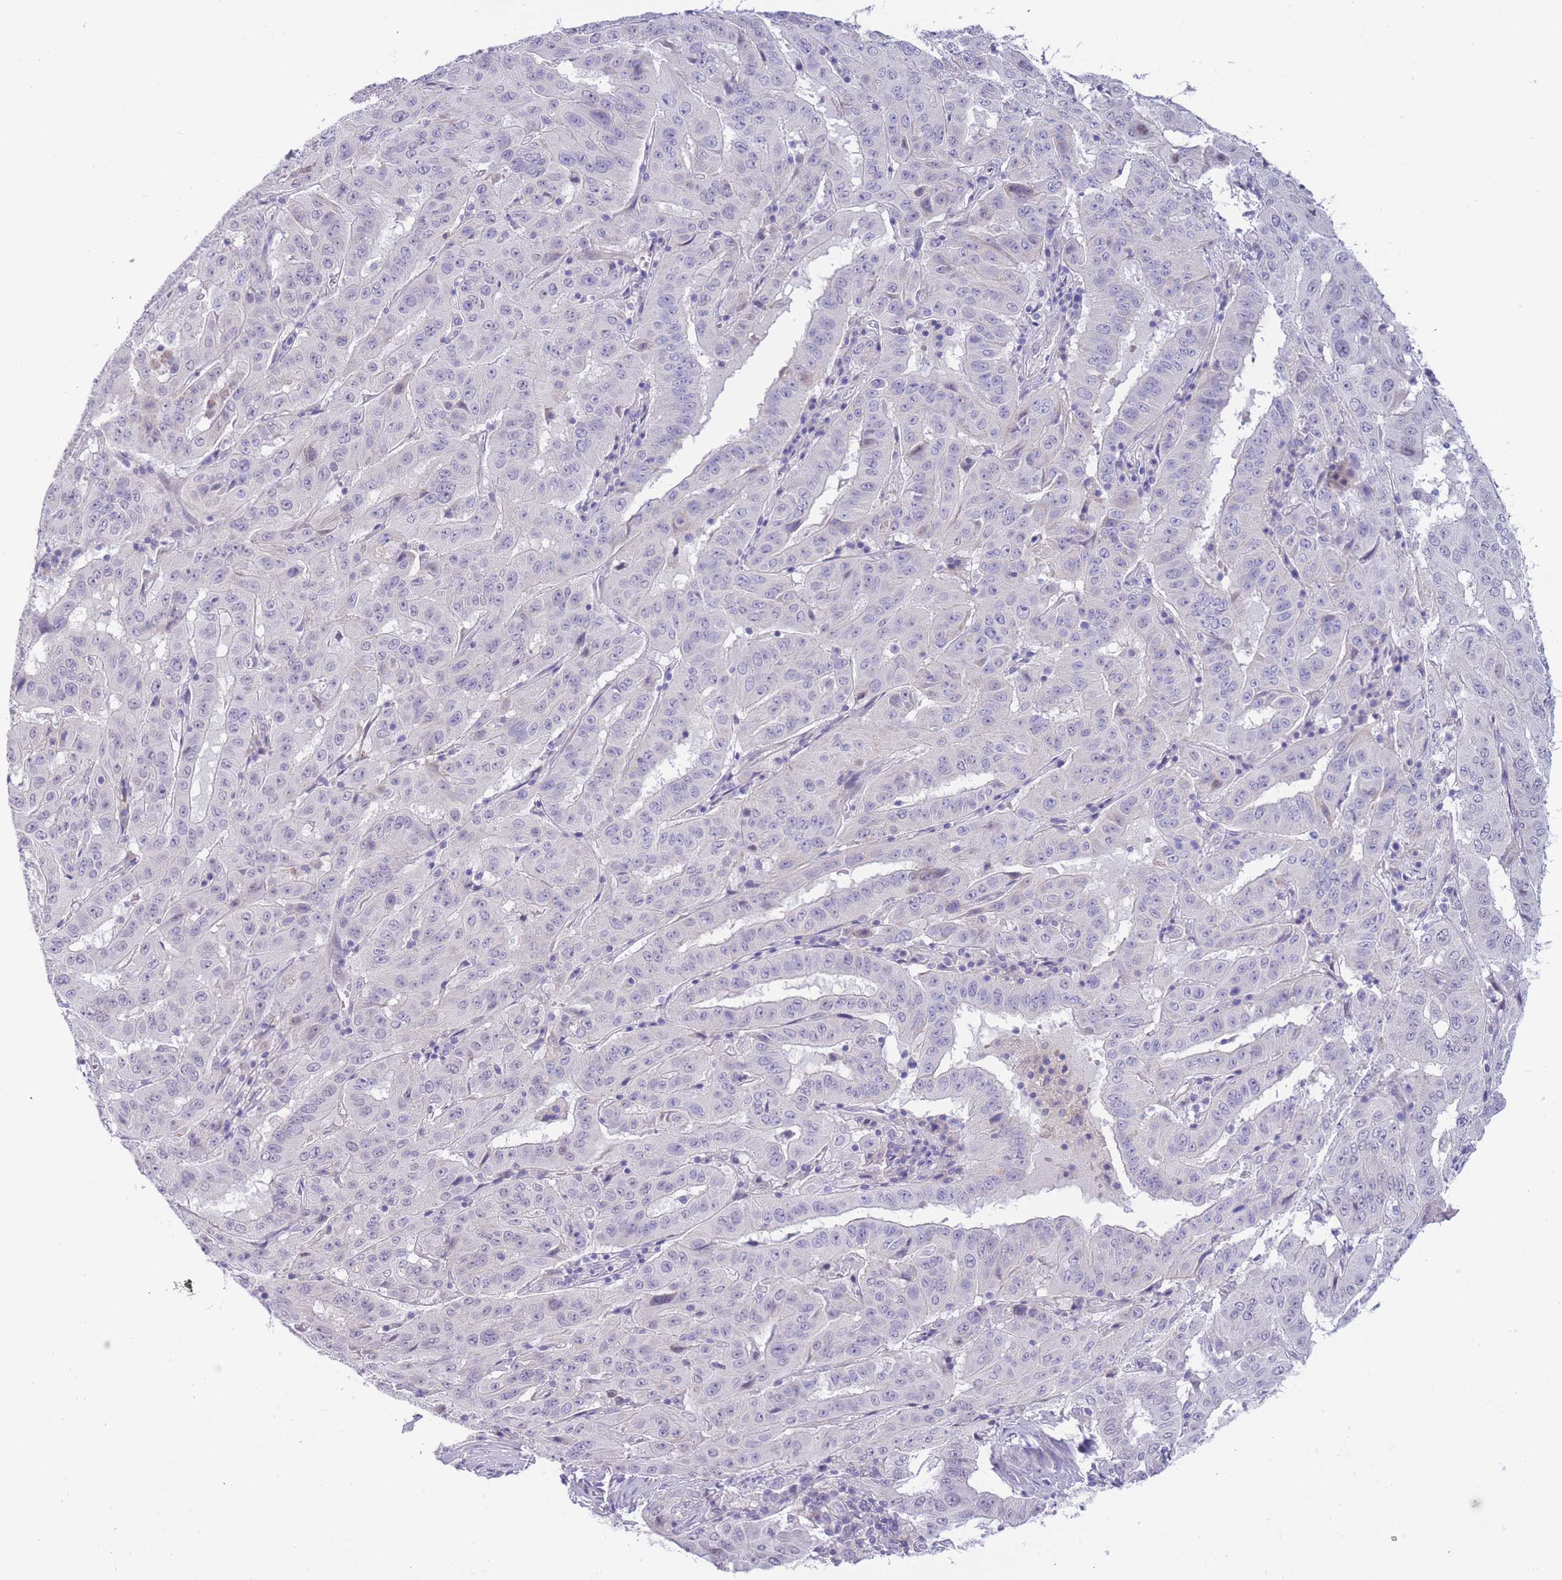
{"staining": {"intensity": "negative", "quantity": "none", "location": "none"}, "tissue": "pancreatic cancer", "cell_type": "Tumor cells", "image_type": "cancer", "snomed": [{"axis": "morphology", "description": "Adenocarcinoma, NOS"}, {"axis": "topography", "description": "Pancreas"}], "caption": "High magnification brightfield microscopy of pancreatic adenocarcinoma stained with DAB (3,3'-diaminobenzidine) (brown) and counterstained with hematoxylin (blue): tumor cells show no significant staining.", "gene": "PRR23B", "patient": {"sex": "male", "age": 63}}